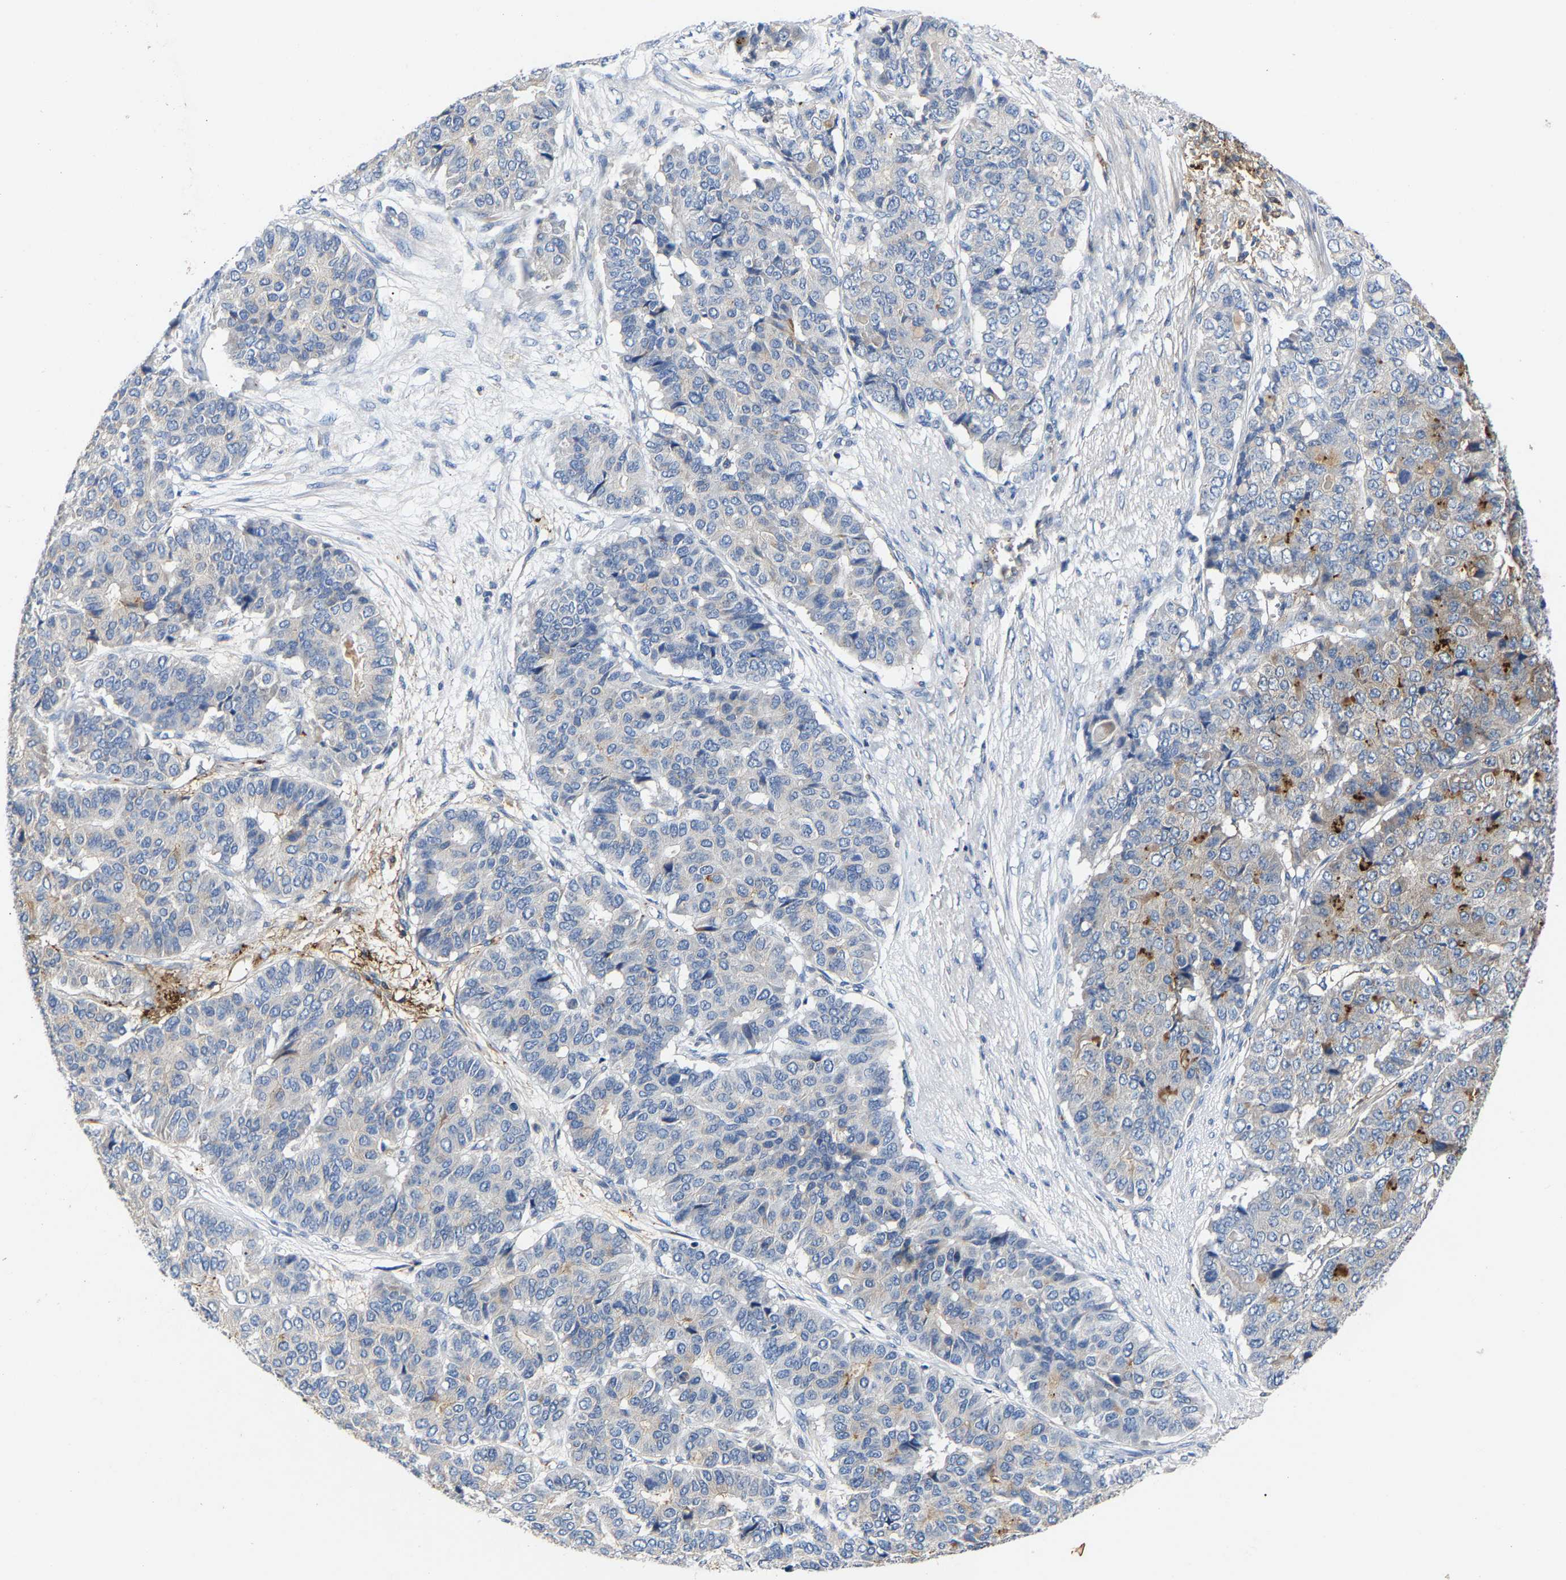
{"staining": {"intensity": "moderate", "quantity": "<25%", "location": "cytoplasmic/membranous"}, "tissue": "pancreatic cancer", "cell_type": "Tumor cells", "image_type": "cancer", "snomed": [{"axis": "morphology", "description": "Adenocarcinoma, NOS"}, {"axis": "topography", "description": "Pancreas"}], "caption": "An IHC micrograph of neoplastic tissue is shown. Protein staining in brown shows moderate cytoplasmic/membranous positivity in pancreatic cancer (adenocarcinoma) within tumor cells.", "gene": "CCDC171", "patient": {"sex": "male", "age": 50}}